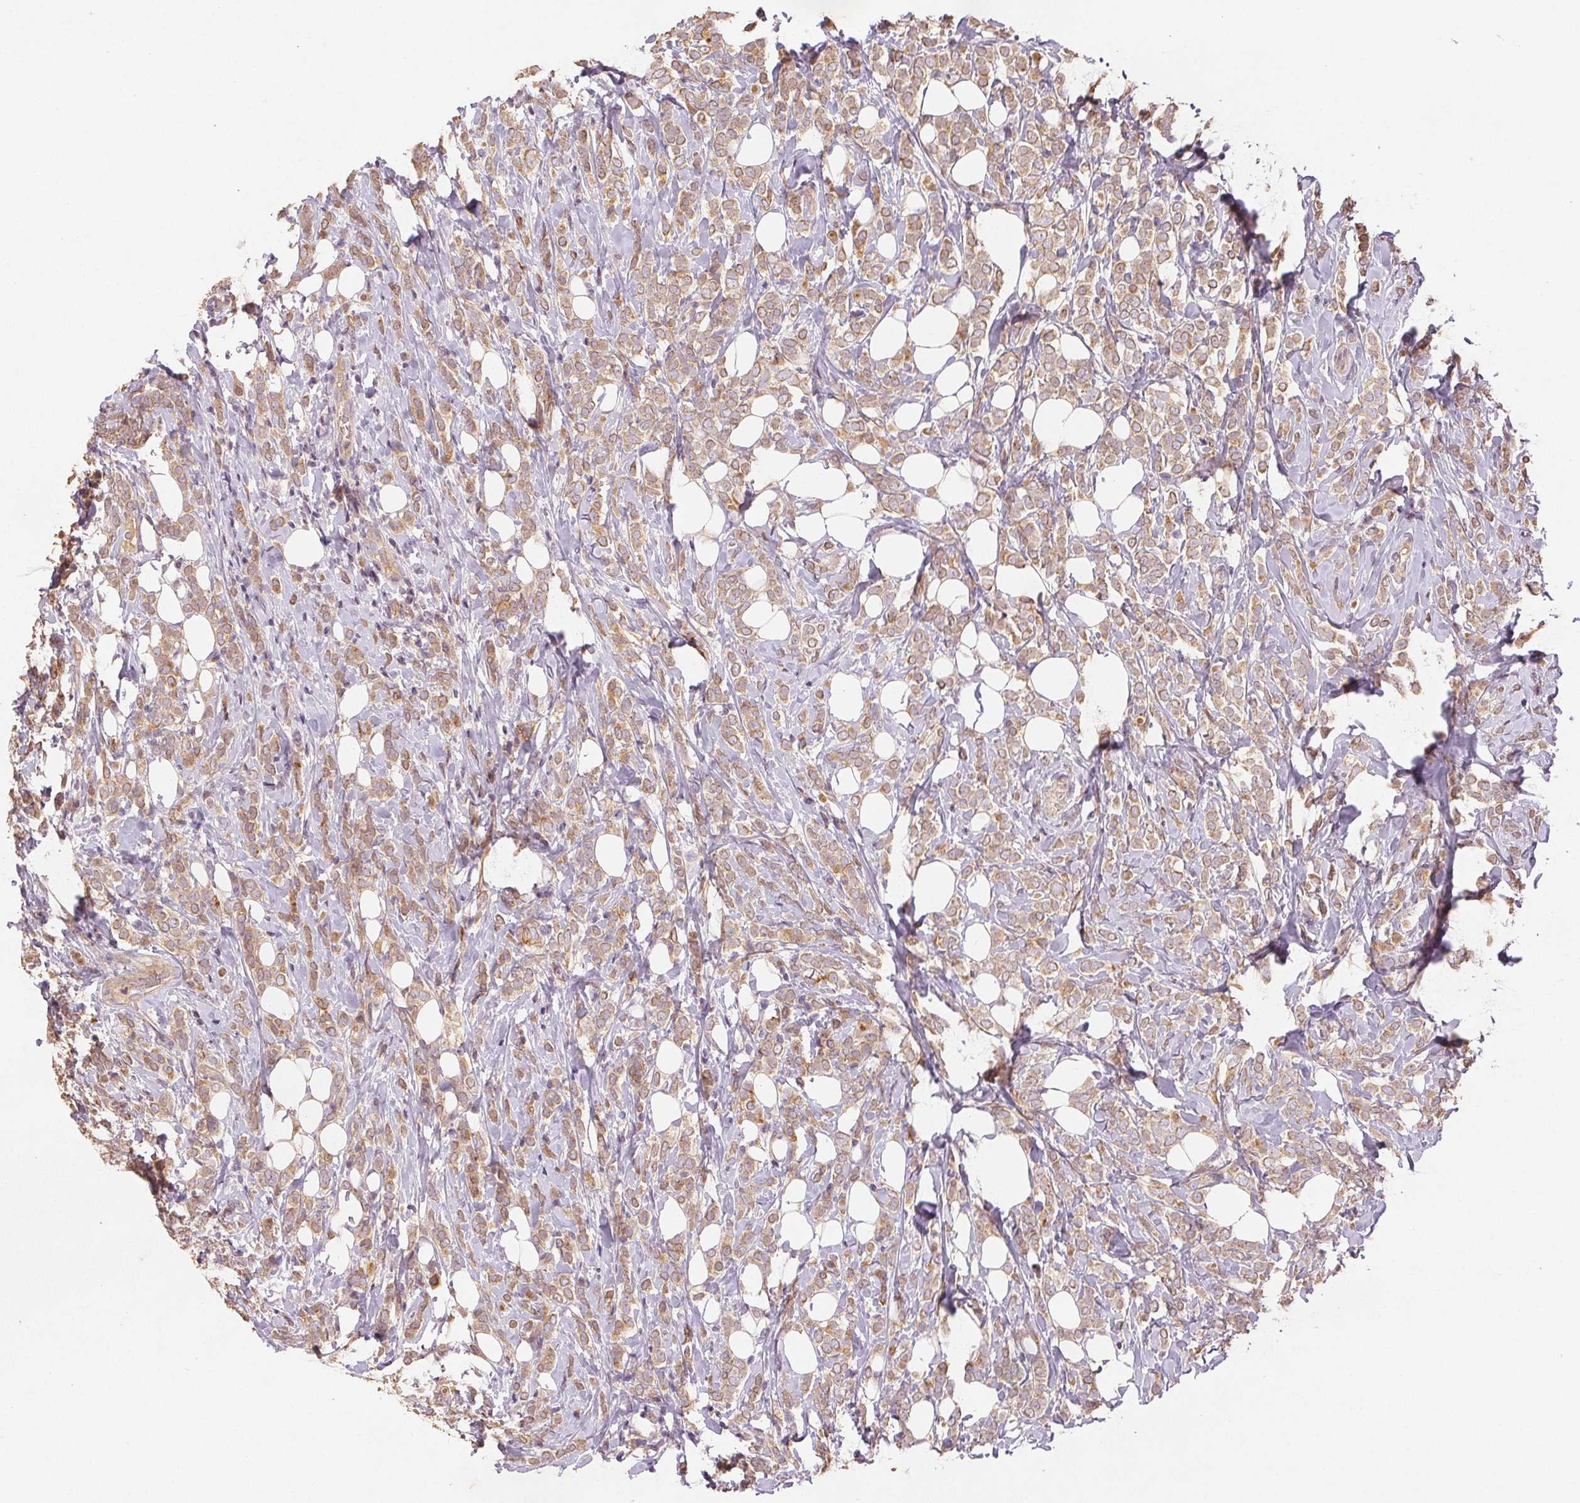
{"staining": {"intensity": "weak", "quantity": ">75%", "location": "cytoplasmic/membranous"}, "tissue": "breast cancer", "cell_type": "Tumor cells", "image_type": "cancer", "snomed": [{"axis": "morphology", "description": "Lobular carcinoma"}, {"axis": "topography", "description": "Breast"}], "caption": "Immunohistochemical staining of breast cancer demonstrates low levels of weak cytoplasmic/membranous protein staining in about >75% of tumor cells.", "gene": "YIF1B", "patient": {"sex": "female", "age": 49}}